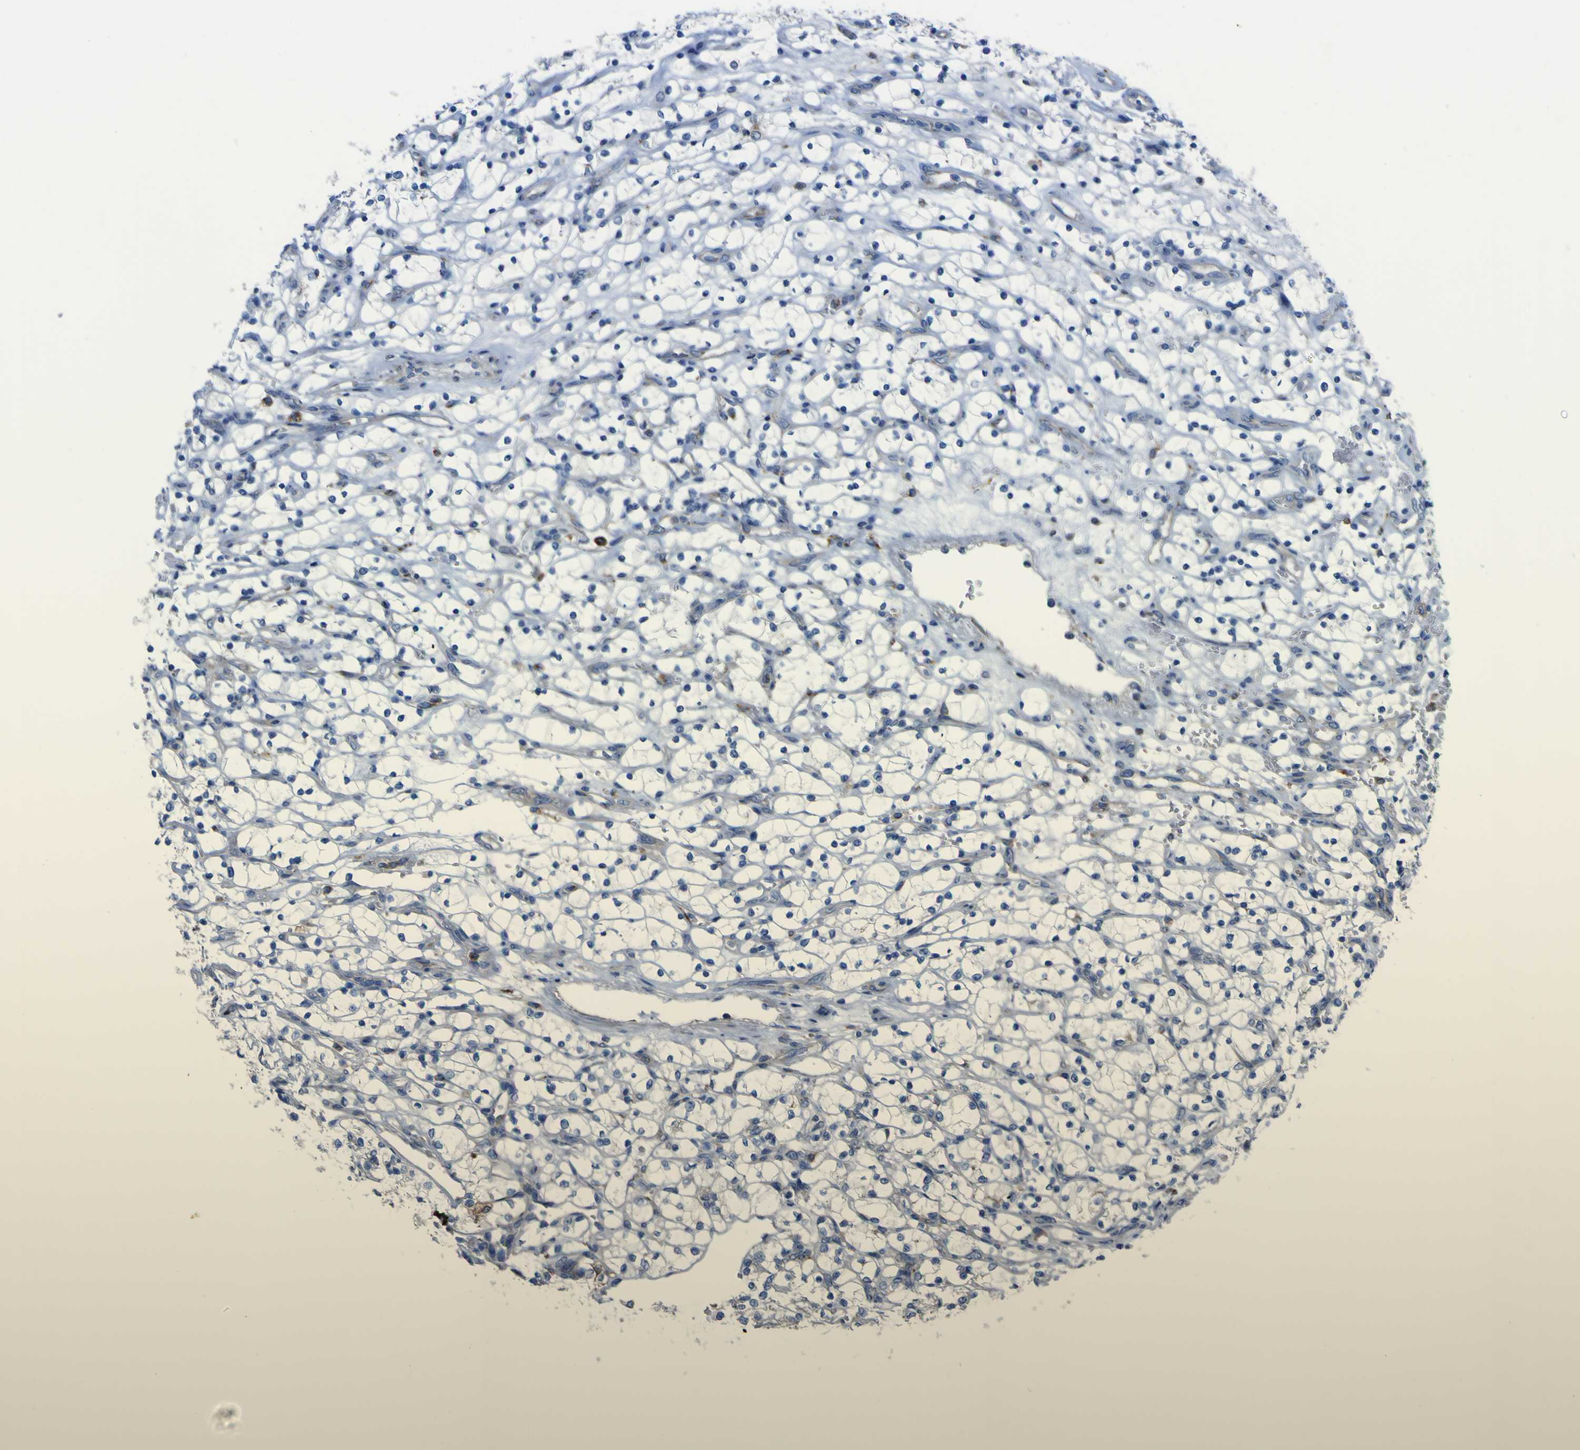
{"staining": {"intensity": "negative", "quantity": "none", "location": "none"}, "tissue": "renal cancer", "cell_type": "Tumor cells", "image_type": "cancer", "snomed": [{"axis": "morphology", "description": "Adenocarcinoma, NOS"}, {"axis": "topography", "description": "Kidney"}], "caption": "Renal cancer (adenocarcinoma) stained for a protein using immunohistochemistry (IHC) exhibits no positivity tumor cells.", "gene": "CST3", "patient": {"sex": "female", "age": 69}}